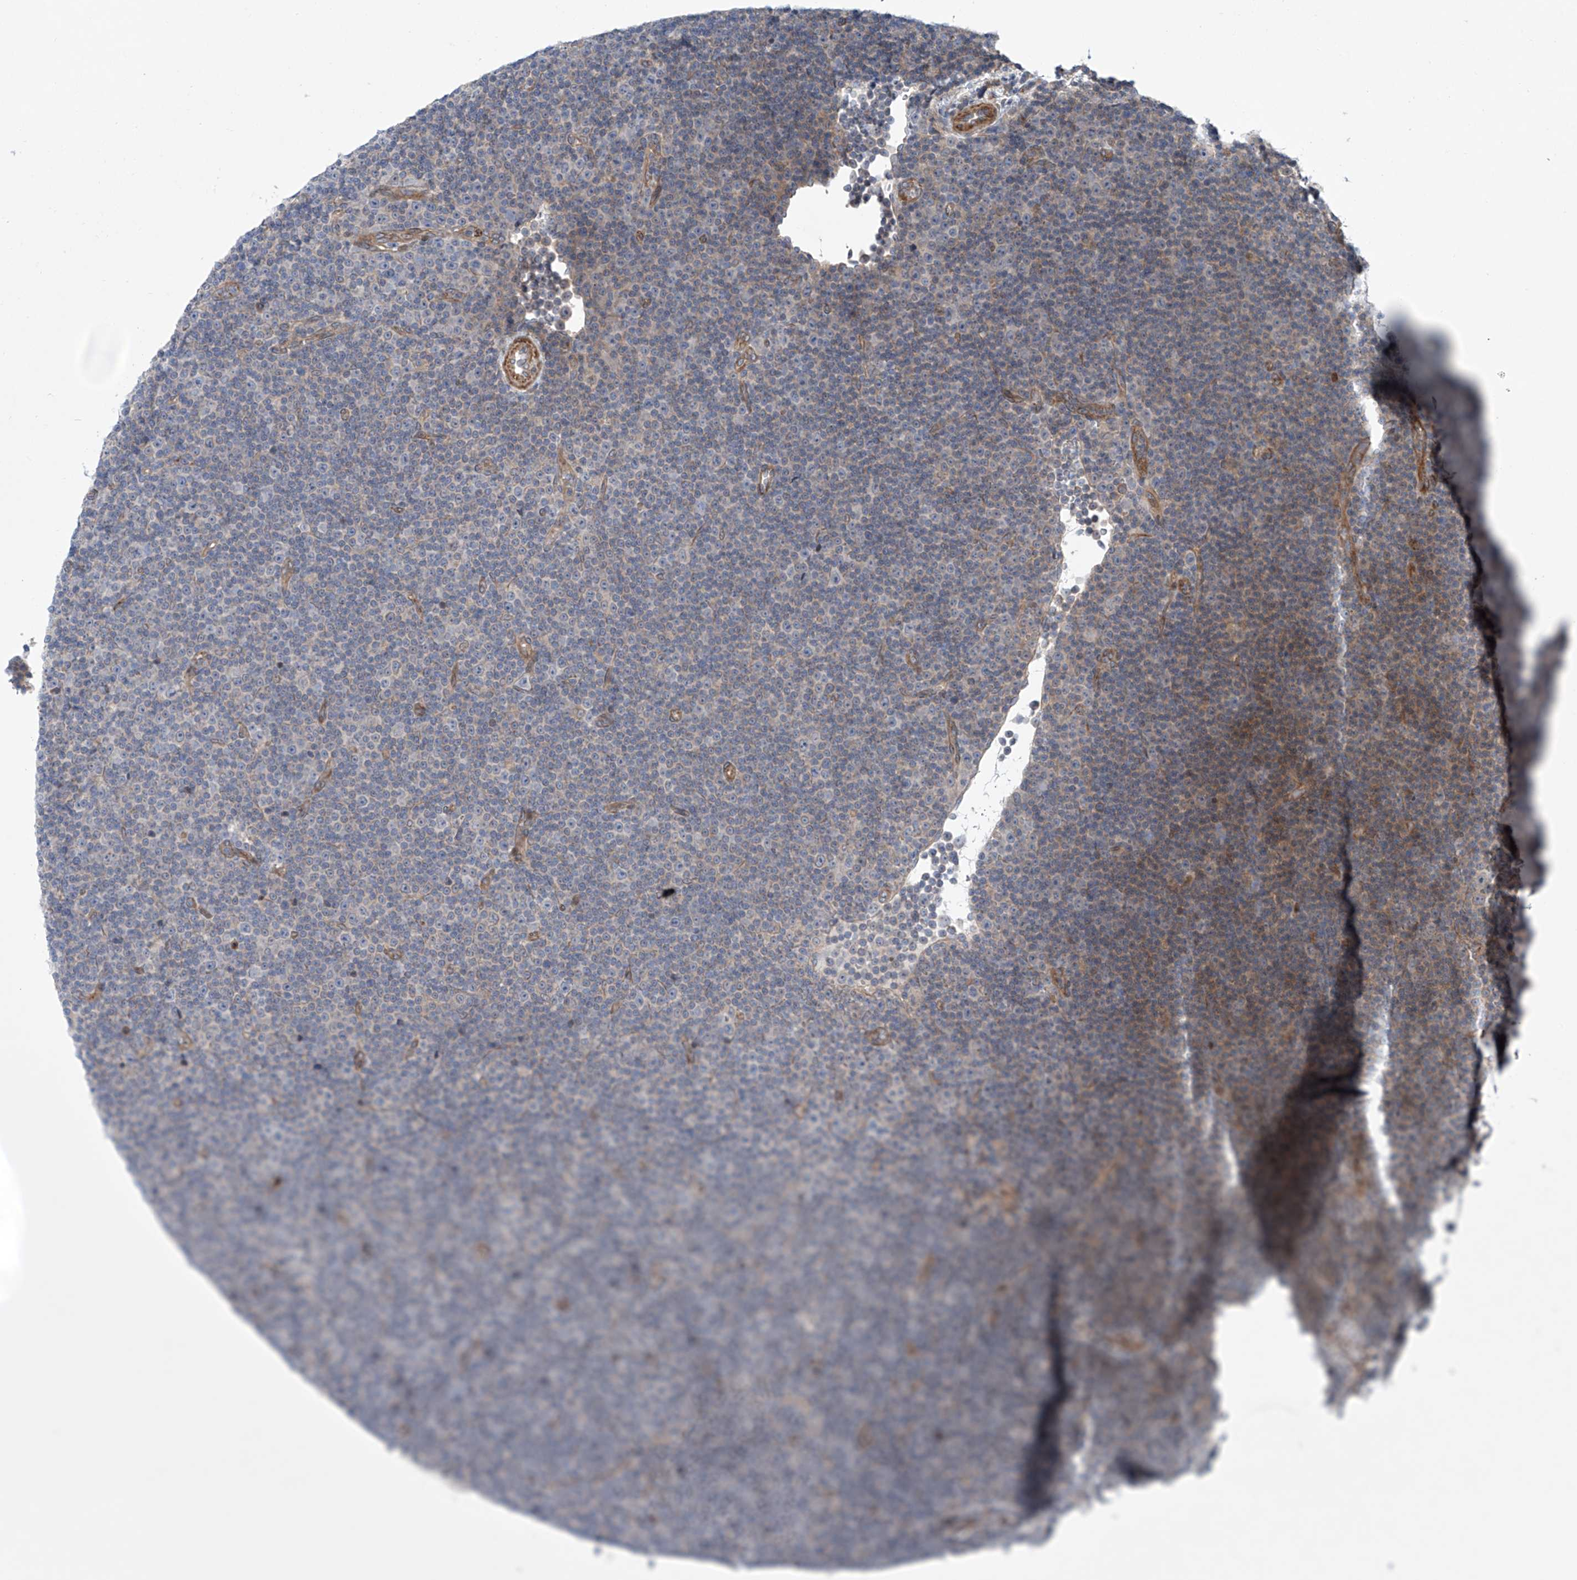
{"staining": {"intensity": "negative", "quantity": "none", "location": "none"}, "tissue": "lymphoma", "cell_type": "Tumor cells", "image_type": "cancer", "snomed": [{"axis": "morphology", "description": "Malignant lymphoma, non-Hodgkin's type, Low grade"}, {"axis": "topography", "description": "Lymph node"}], "caption": "DAB immunohistochemical staining of human malignant lymphoma, non-Hodgkin's type (low-grade) exhibits no significant staining in tumor cells.", "gene": "KLC4", "patient": {"sex": "female", "age": 67}}